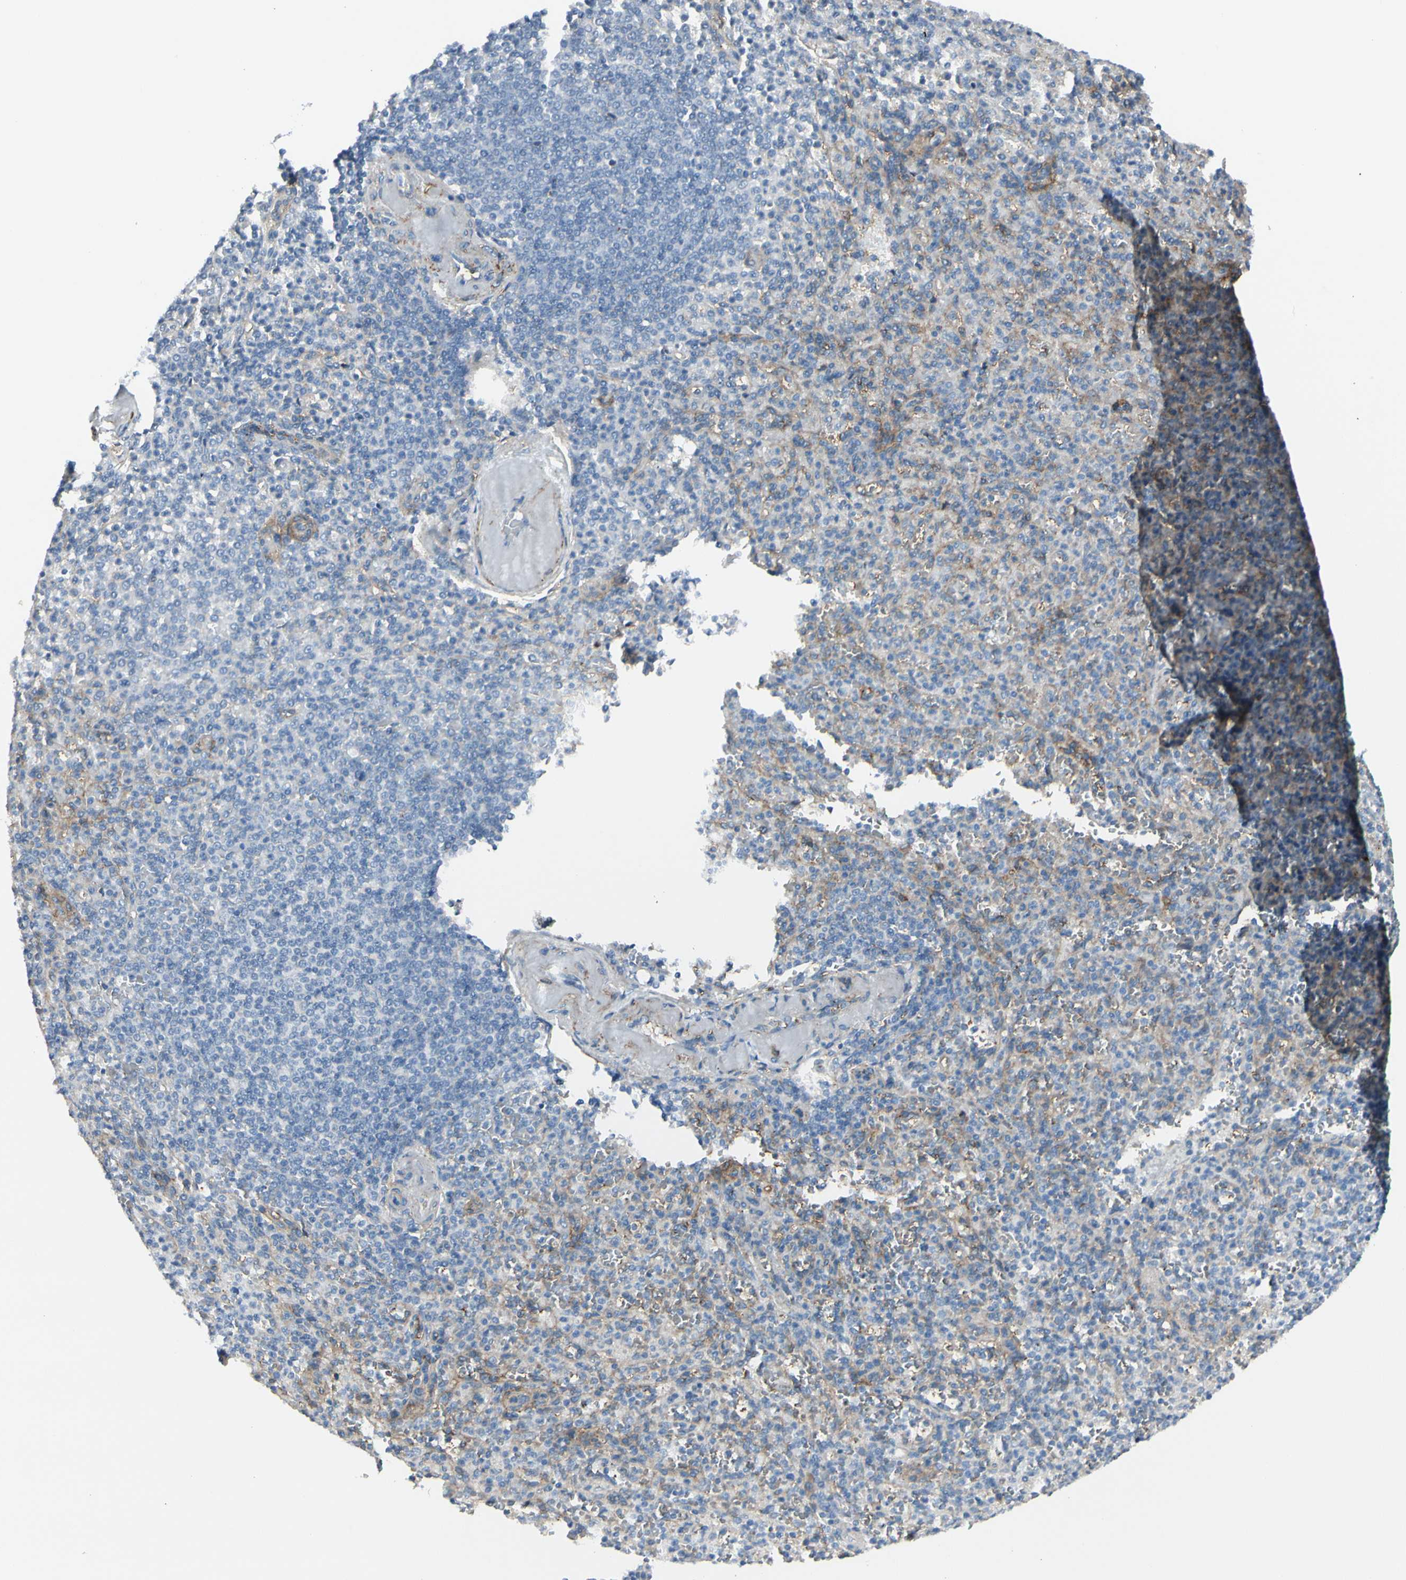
{"staining": {"intensity": "negative", "quantity": "none", "location": "none"}, "tissue": "spleen", "cell_type": "Cells in red pulp", "image_type": "normal", "snomed": [{"axis": "morphology", "description": "Normal tissue, NOS"}, {"axis": "topography", "description": "Spleen"}], "caption": "Immunohistochemical staining of benign spleen demonstrates no significant staining in cells in red pulp. The staining is performed using DAB (3,3'-diaminobenzidine) brown chromogen with nuclei counter-stained in using hematoxylin.", "gene": "CACNA2D1", "patient": {"sex": "female", "age": 74}}